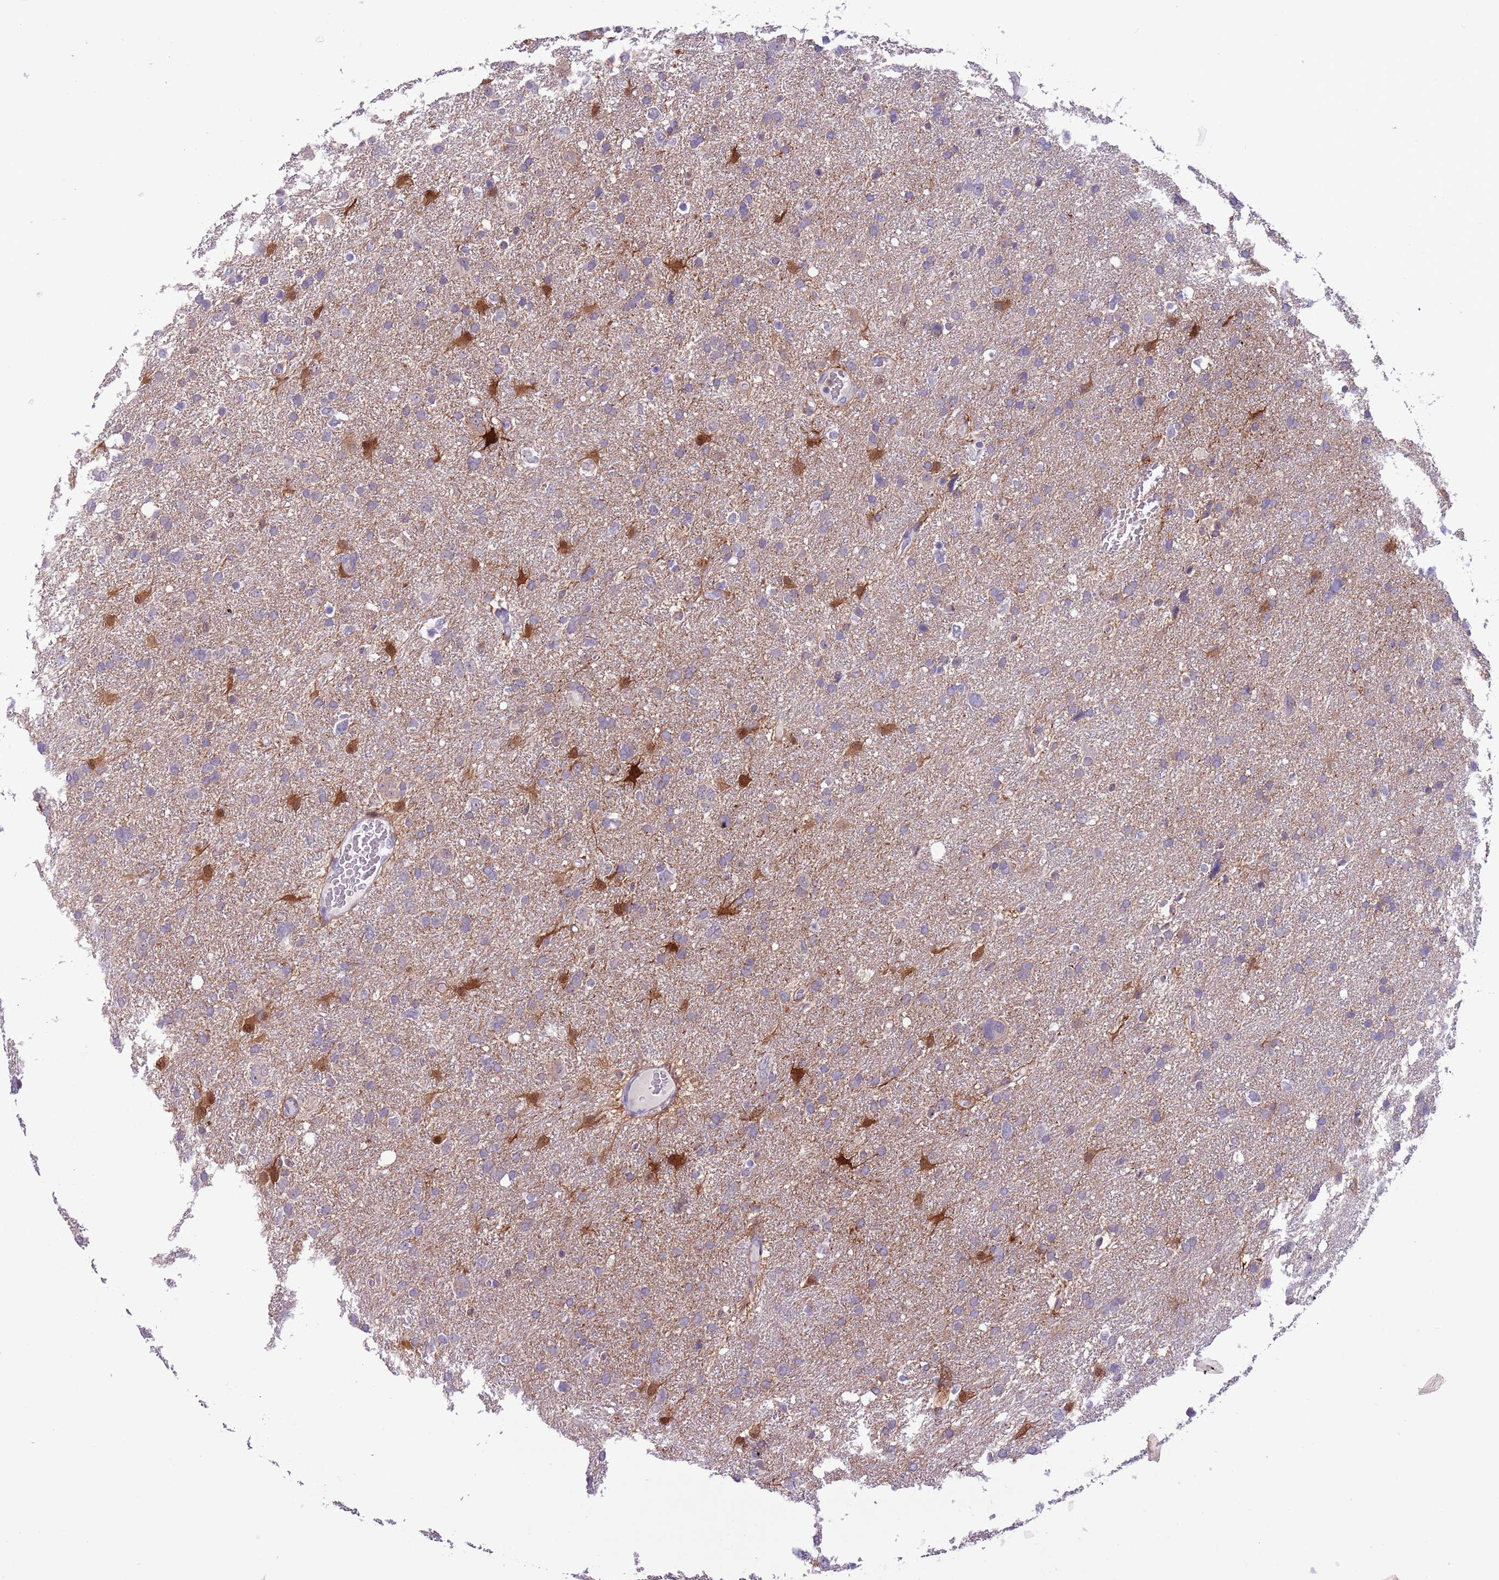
{"staining": {"intensity": "negative", "quantity": "none", "location": "none"}, "tissue": "glioma", "cell_type": "Tumor cells", "image_type": "cancer", "snomed": [{"axis": "morphology", "description": "Glioma, malignant, High grade"}, {"axis": "topography", "description": "Brain"}], "caption": "The image reveals no staining of tumor cells in glioma. (DAB (3,3'-diaminobenzidine) IHC, high magnification).", "gene": "PFKFB2", "patient": {"sex": "male", "age": 61}}